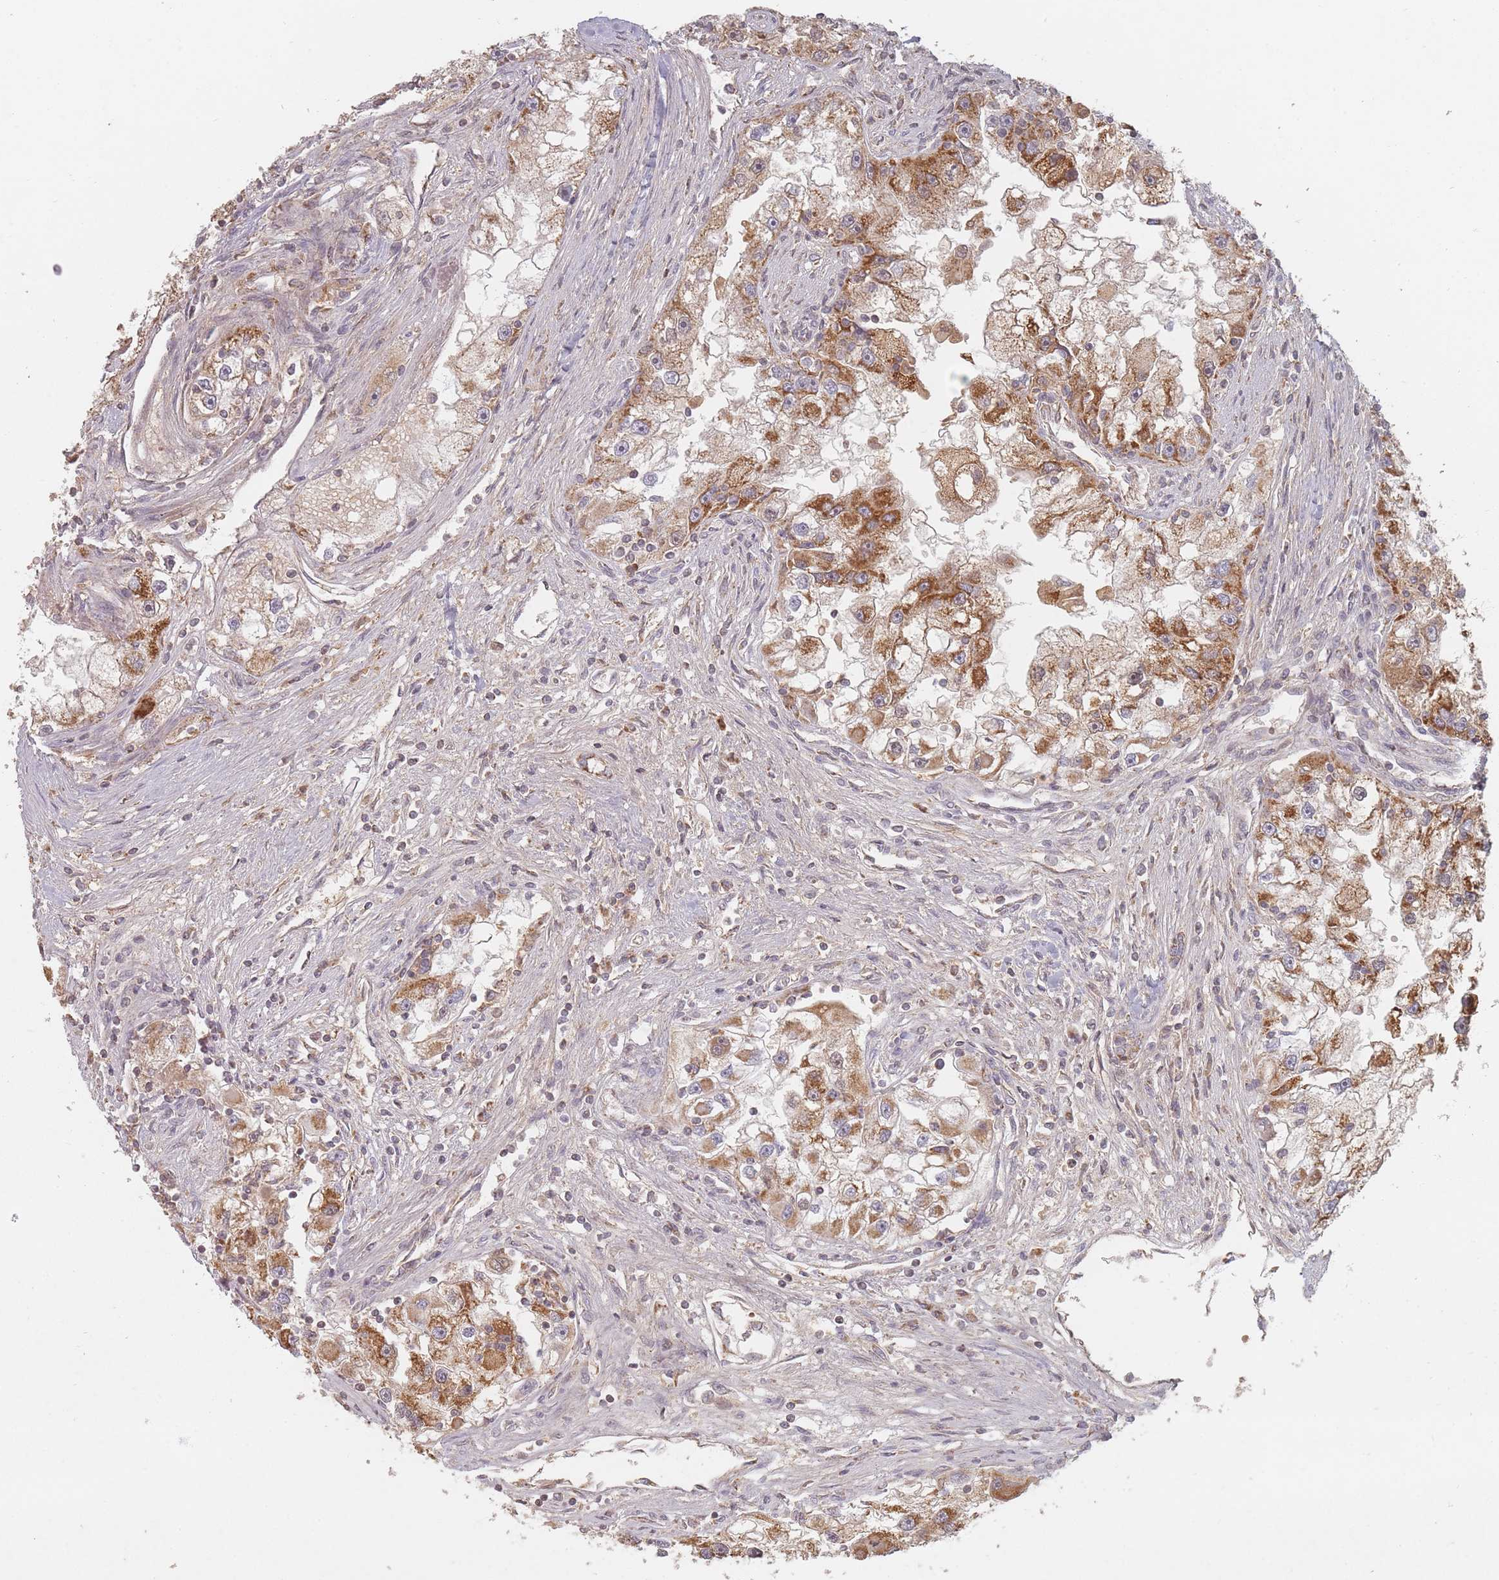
{"staining": {"intensity": "strong", "quantity": ">75%", "location": "cytoplasmic/membranous"}, "tissue": "renal cancer", "cell_type": "Tumor cells", "image_type": "cancer", "snomed": [{"axis": "morphology", "description": "Adenocarcinoma, NOS"}, {"axis": "topography", "description": "Kidney"}], "caption": "Immunohistochemical staining of human adenocarcinoma (renal) shows high levels of strong cytoplasmic/membranous protein expression in about >75% of tumor cells.", "gene": "OR2M4", "patient": {"sex": "male", "age": 63}}